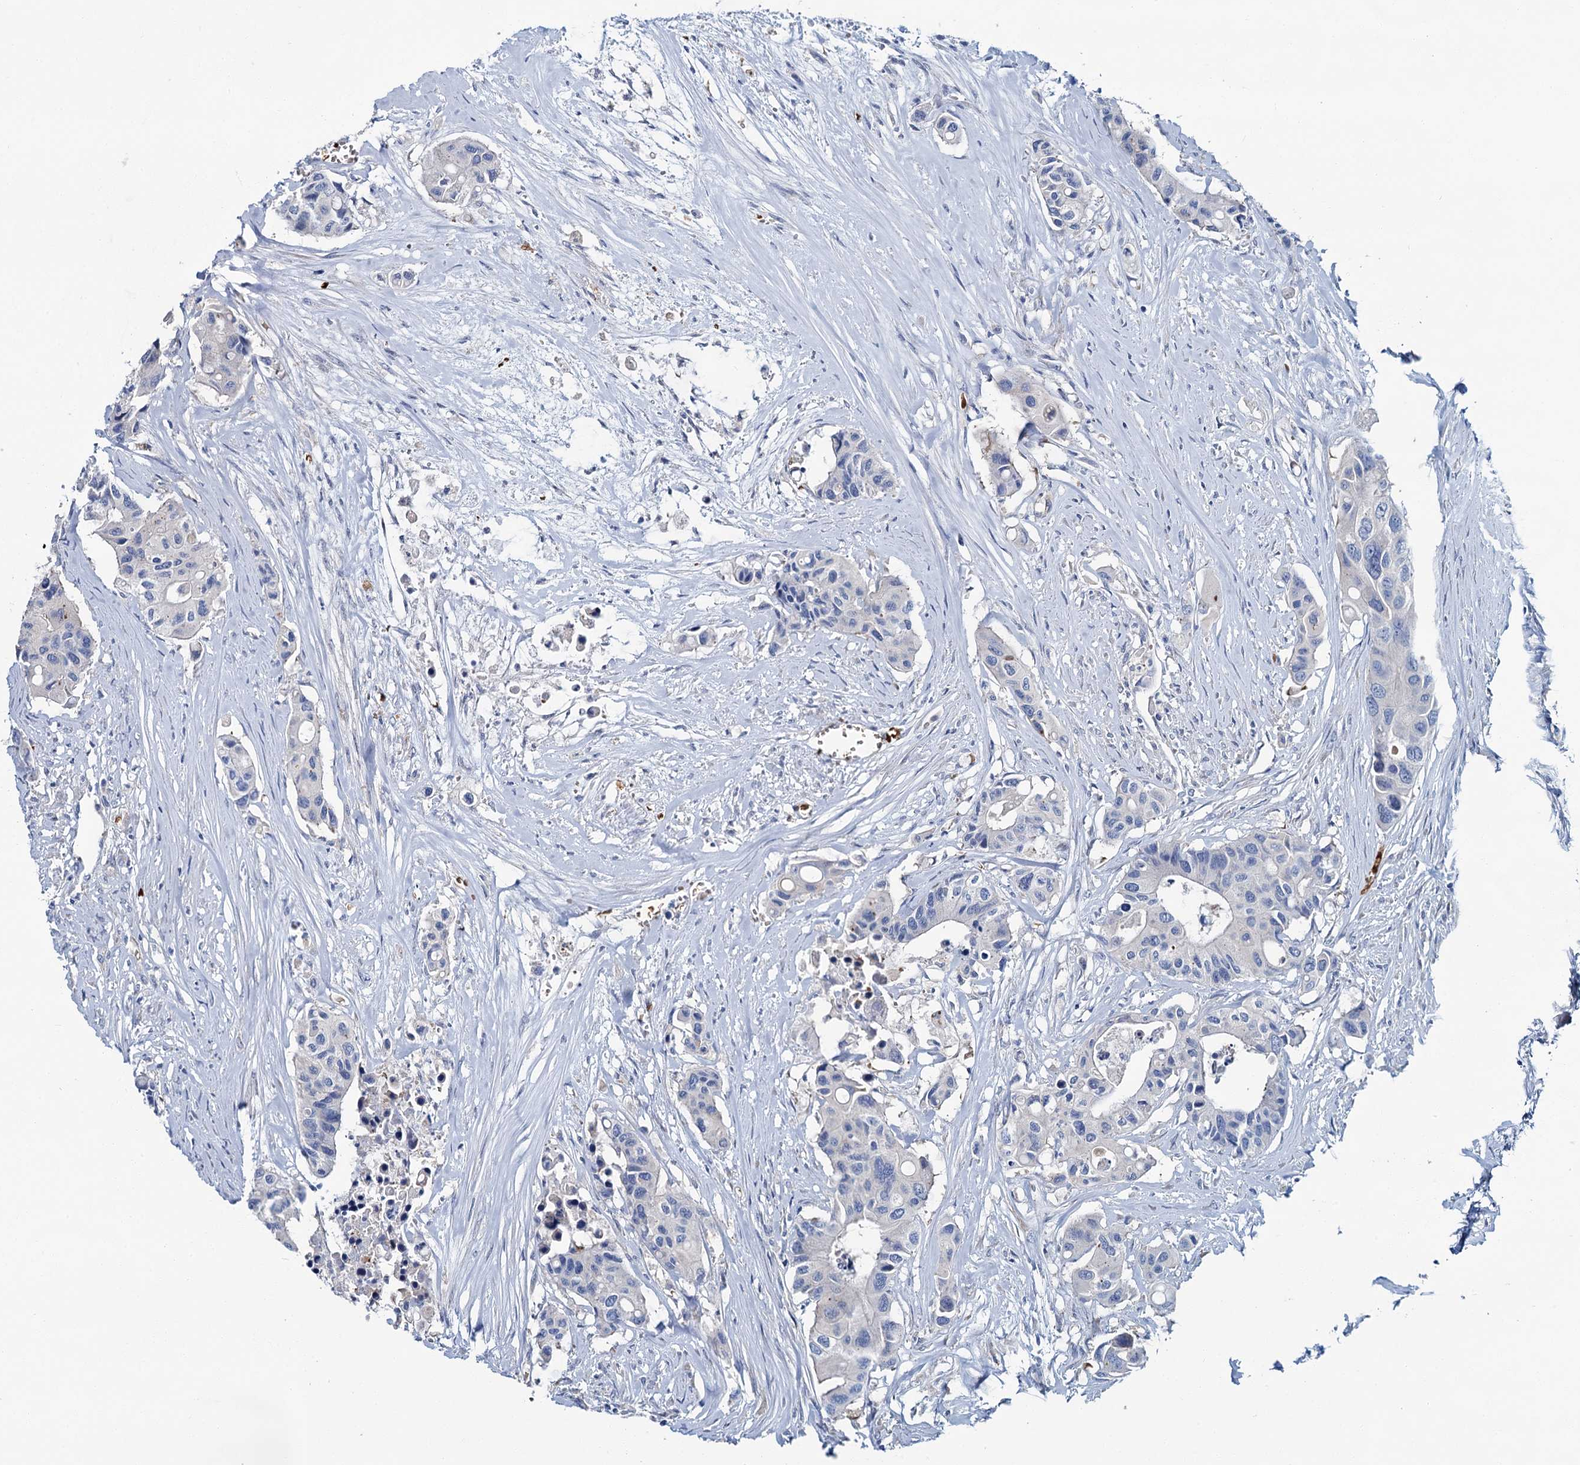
{"staining": {"intensity": "negative", "quantity": "none", "location": "none"}, "tissue": "colorectal cancer", "cell_type": "Tumor cells", "image_type": "cancer", "snomed": [{"axis": "morphology", "description": "Adenocarcinoma, NOS"}, {"axis": "topography", "description": "Colon"}], "caption": "Immunohistochemistry histopathology image of human colorectal adenocarcinoma stained for a protein (brown), which exhibits no staining in tumor cells.", "gene": "ATG2A", "patient": {"sex": "male", "age": 77}}